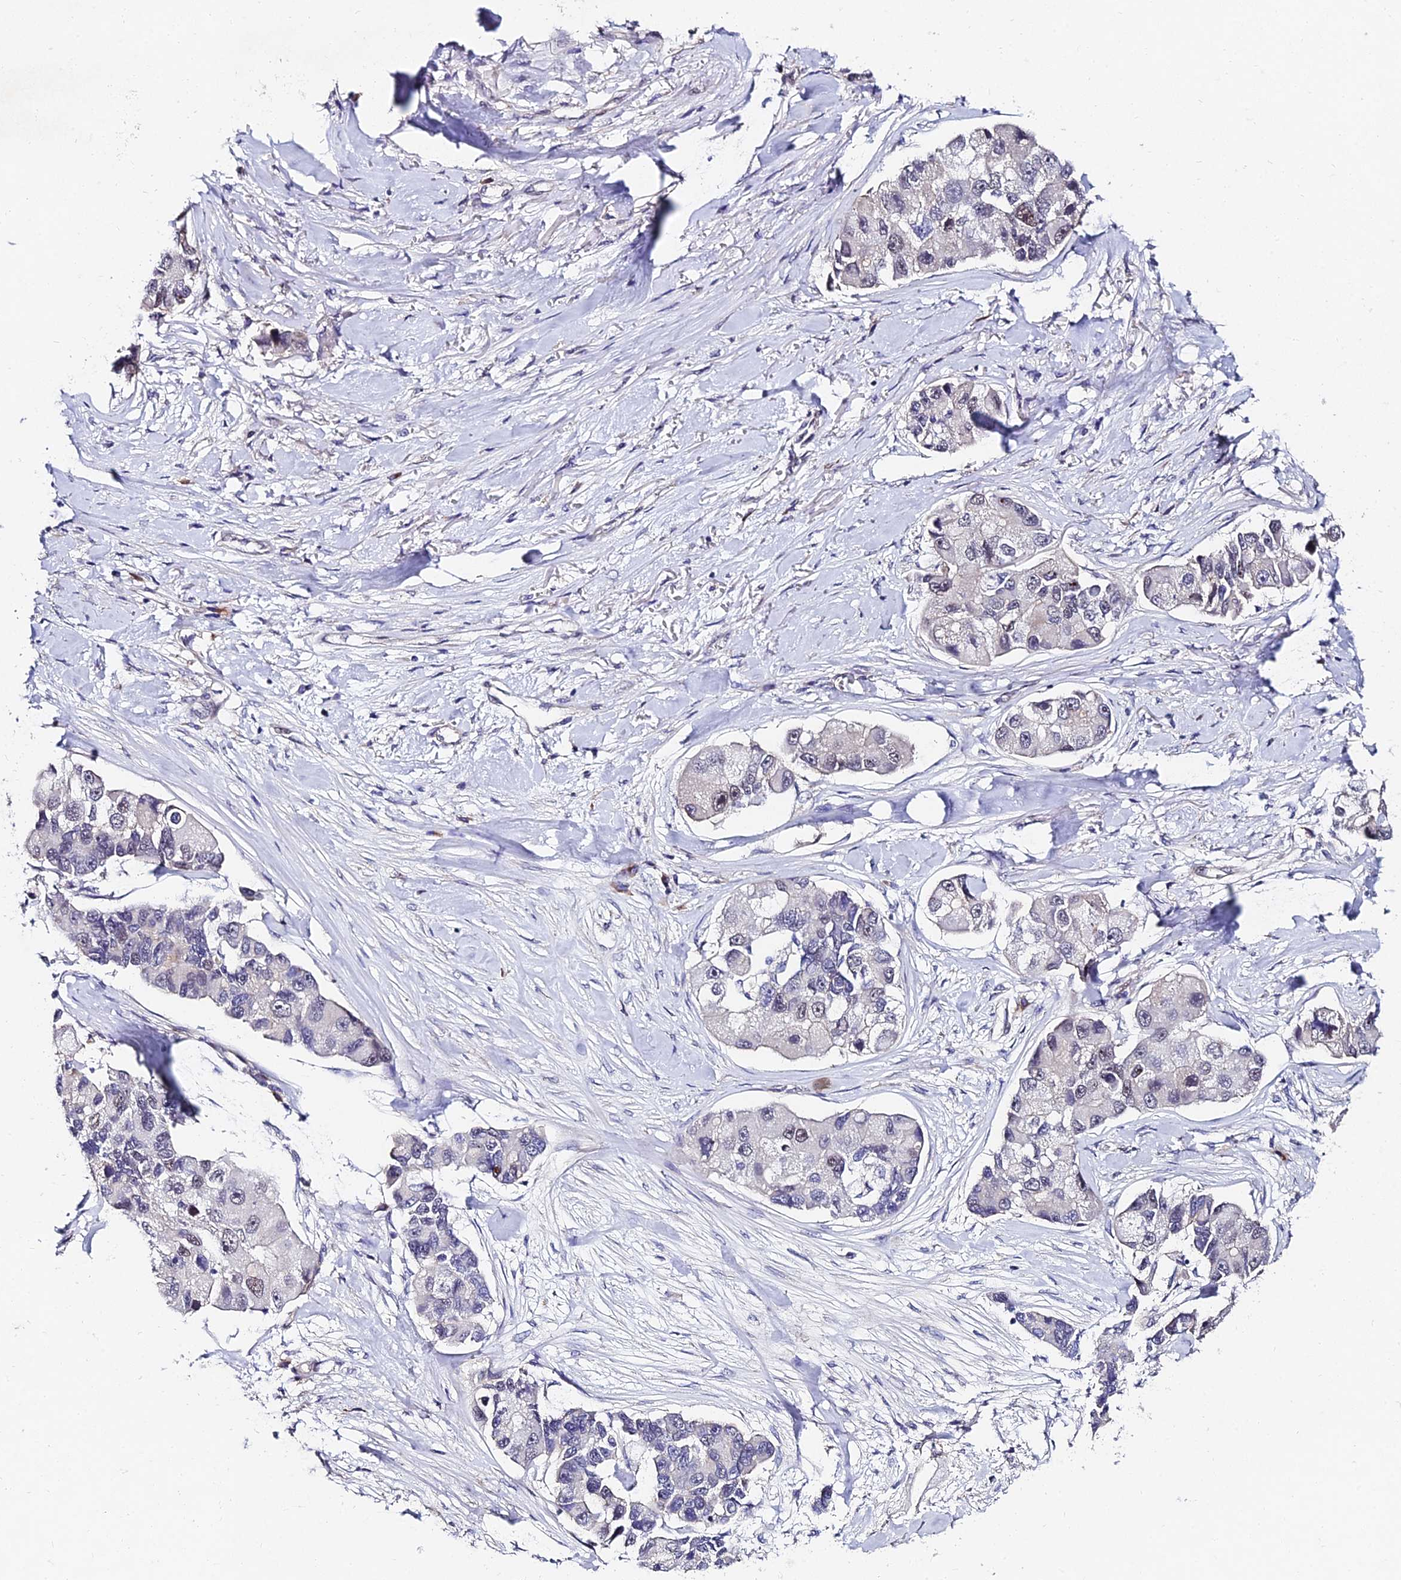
{"staining": {"intensity": "weak", "quantity": "<25%", "location": "nuclear"}, "tissue": "lung cancer", "cell_type": "Tumor cells", "image_type": "cancer", "snomed": [{"axis": "morphology", "description": "Adenocarcinoma, NOS"}, {"axis": "topography", "description": "Lung"}], "caption": "Human lung cancer (adenocarcinoma) stained for a protein using IHC reveals no staining in tumor cells.", "gene": "TRIM24", "patient": {"sex": "female", "age": 54}}